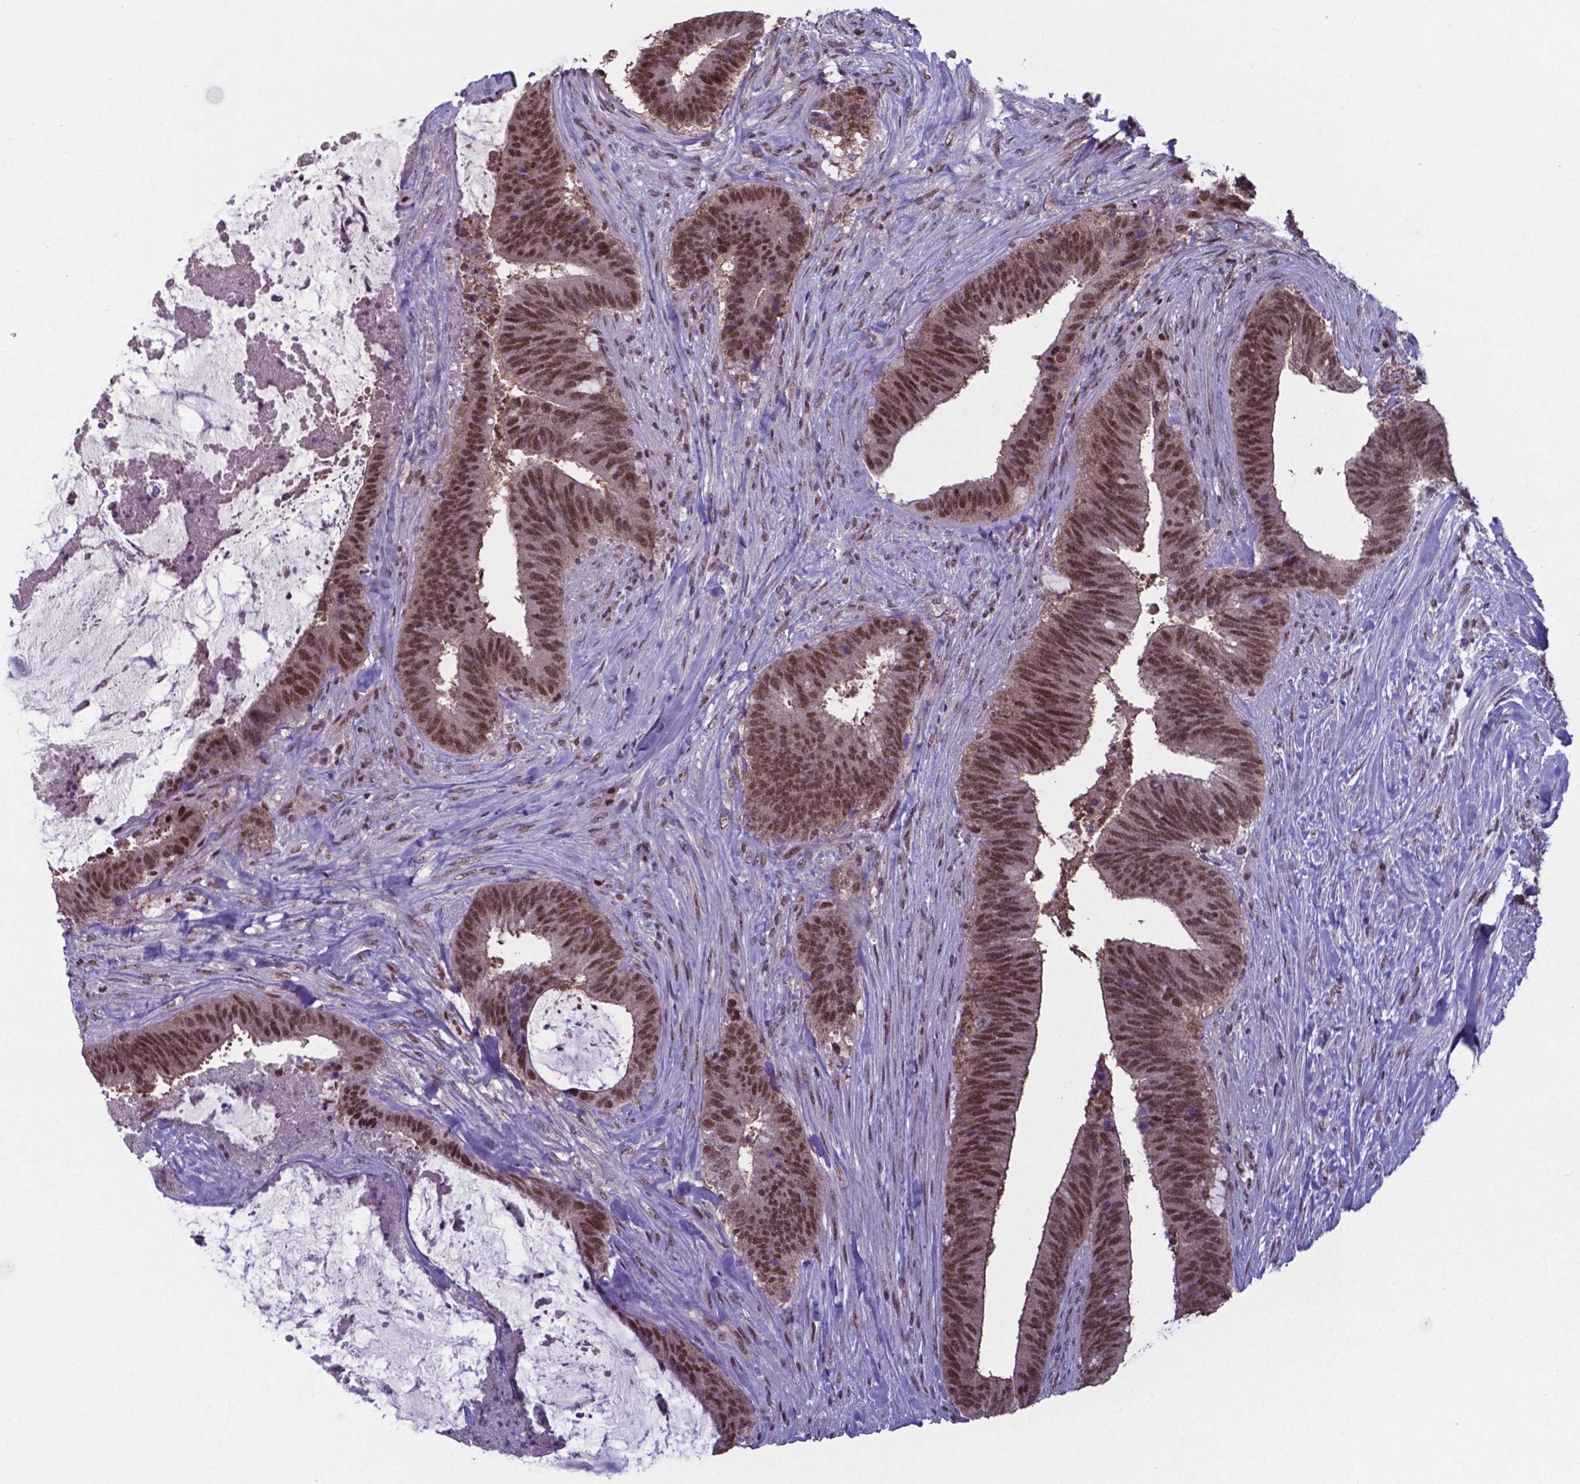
{"staining": {"intensity": "strong", "quantity": ">75%", "location": "cytoplasmic/membranous,nuclear"}, "tissue": "colorectal cancer", "cell_type": "Tumor cells", "image_type": "cancer", "snomed": [{"axis": "morphology", "description": "Adenocarcinoma, NOS"}, {"axis": "topography", "description": "Colon"}], "caption": "An immunohistochemistry (IHC) image of neoplastic tissue is shown. Protein staining in brown labels strong cytoplasmic/membranous and nuclear positivity in colorectal adenocarcinoma within tumor cells. Nuclei are stained in blue.", "gene": "UBA1", "patient": {"sex": "female", "age": 43}}